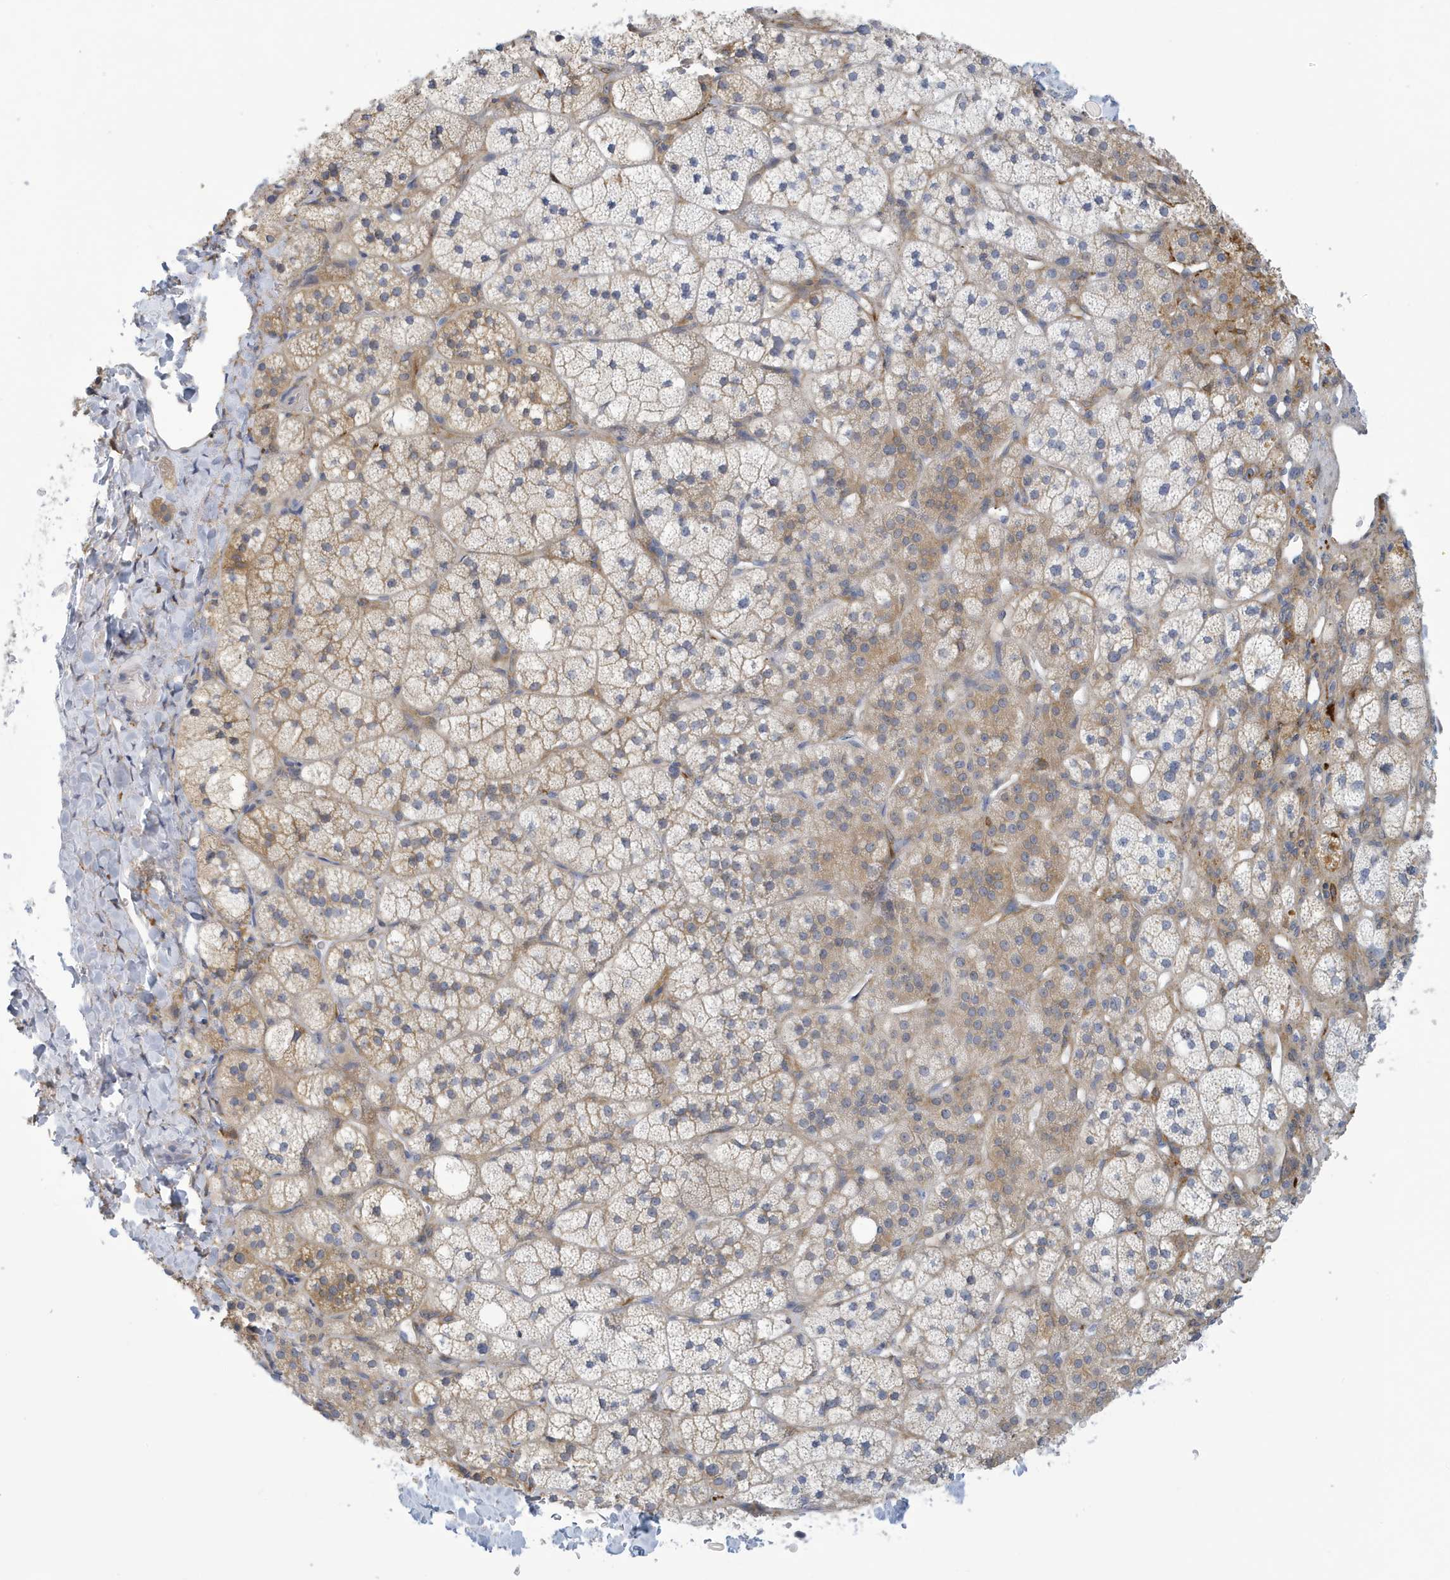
{"staining": {"intensity": "moderate", "quantity": "25%-75%", "location": "cytoplasmic/membranous"}, "tissue": "adrenal gland", "cell_type": "Glandular cells", "image_type": "normal", "snomed": [{"axis": "morphology", "description": "Normal tissue, NOS"}, {"axis": "topography", "description": "Adrenal gland"}], "caption": "An image of human adrenal gland stained for a protein demonstrates moderate cytoplasmic/membranous brown staining in glandular cells.", "gene": "VTA1", "patient": {"sex": "male", "age": 61}}